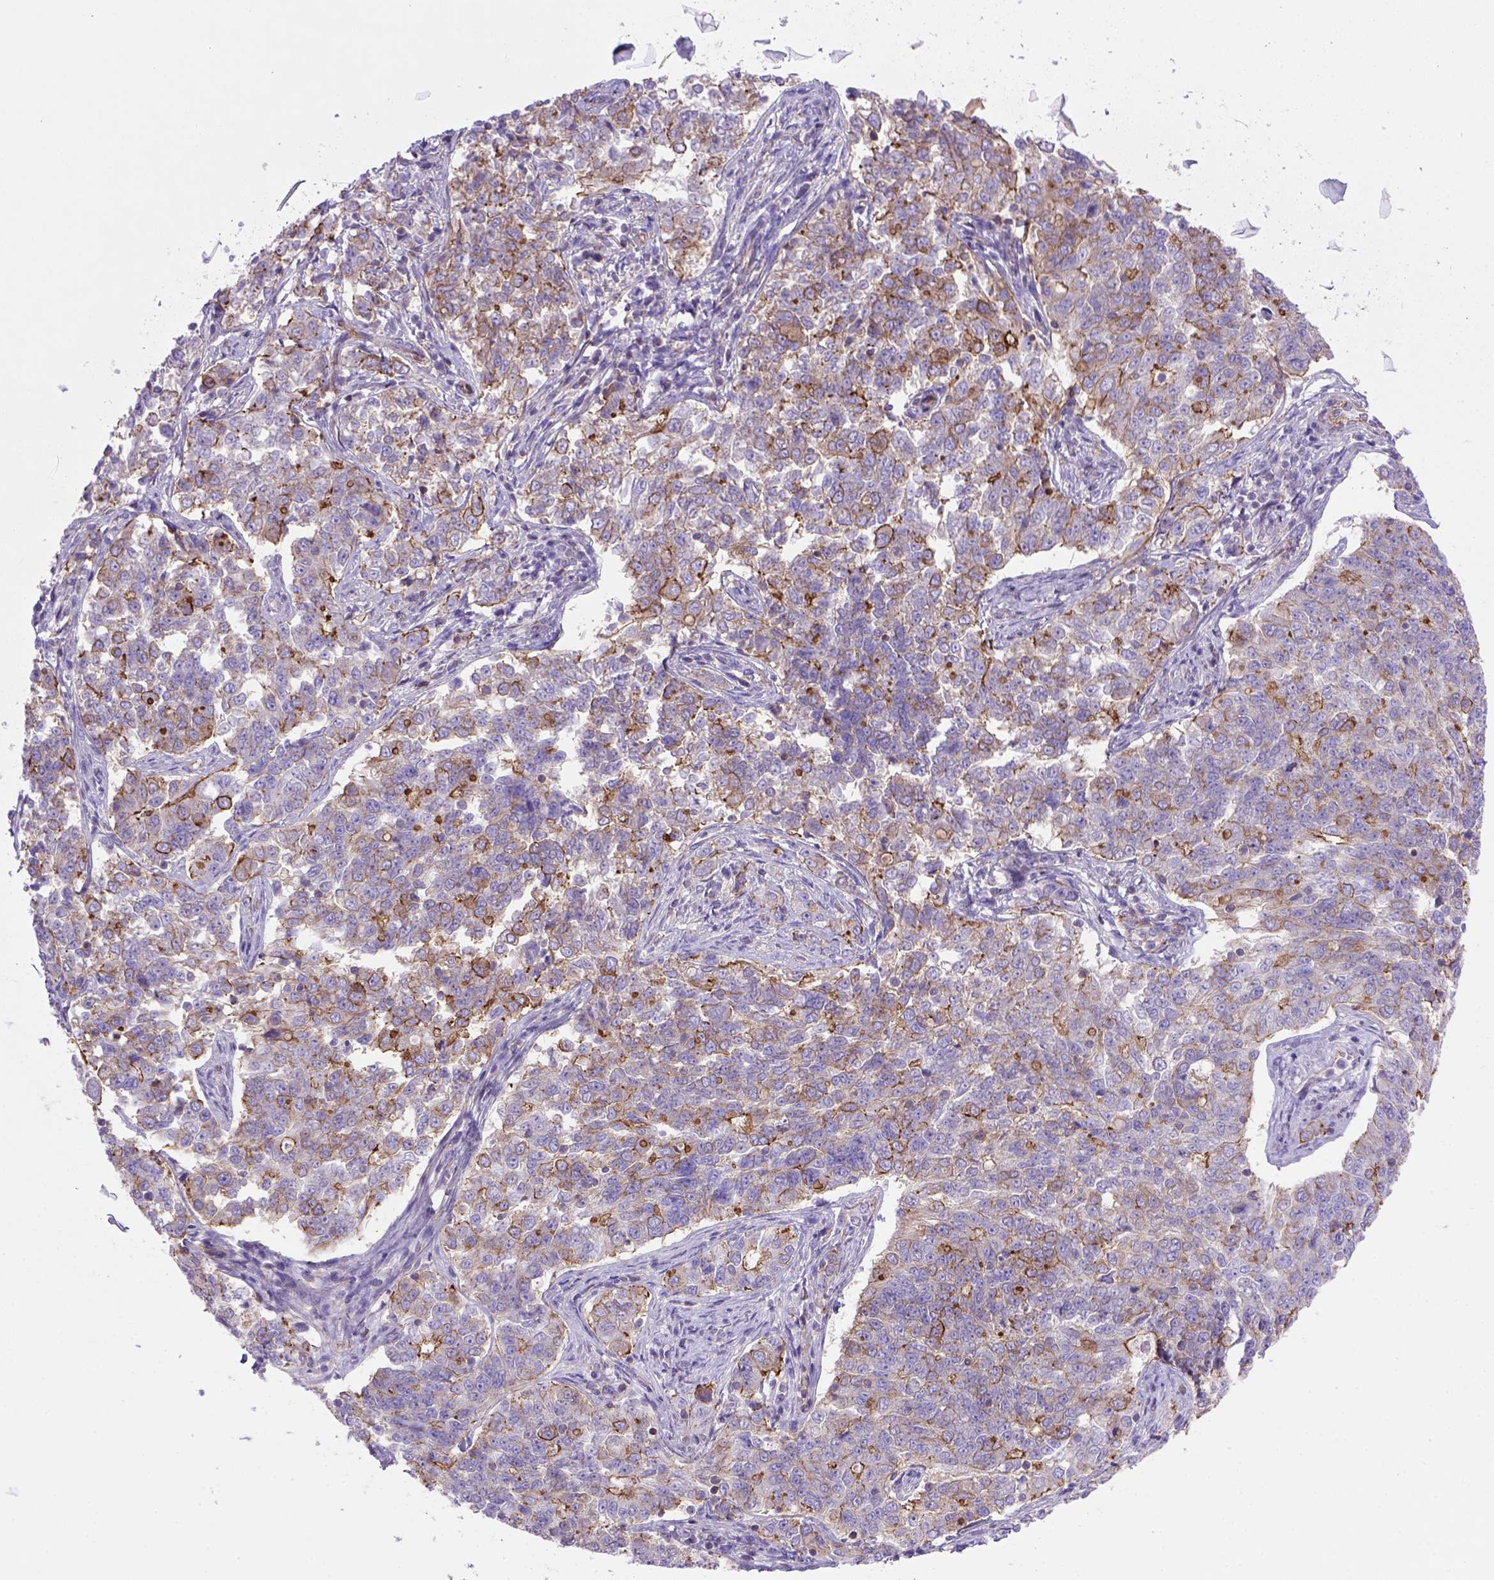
{"staining": {"intensity": "strong", "quantity": ">75%", "location": "cytoplasmic/membranous"}, "tissue": "endometrial cancer", "cell_type": "Tumor cells", "image_type": "cancer", "snomed": [{"axis": "morphology", "description": "Adenocarcinoma, NOS"}, {"axis": "topography", "description": "Endometrium"}], "caption": "Approximately >75% of tumor cells in human endometrial adenocarcinoma display strong cytoplasmic/membranous protein staining as visualized by brown immunohistochemical staining.", "gene": "PEX12", "patient": {"sex": "female", "age": 43}}